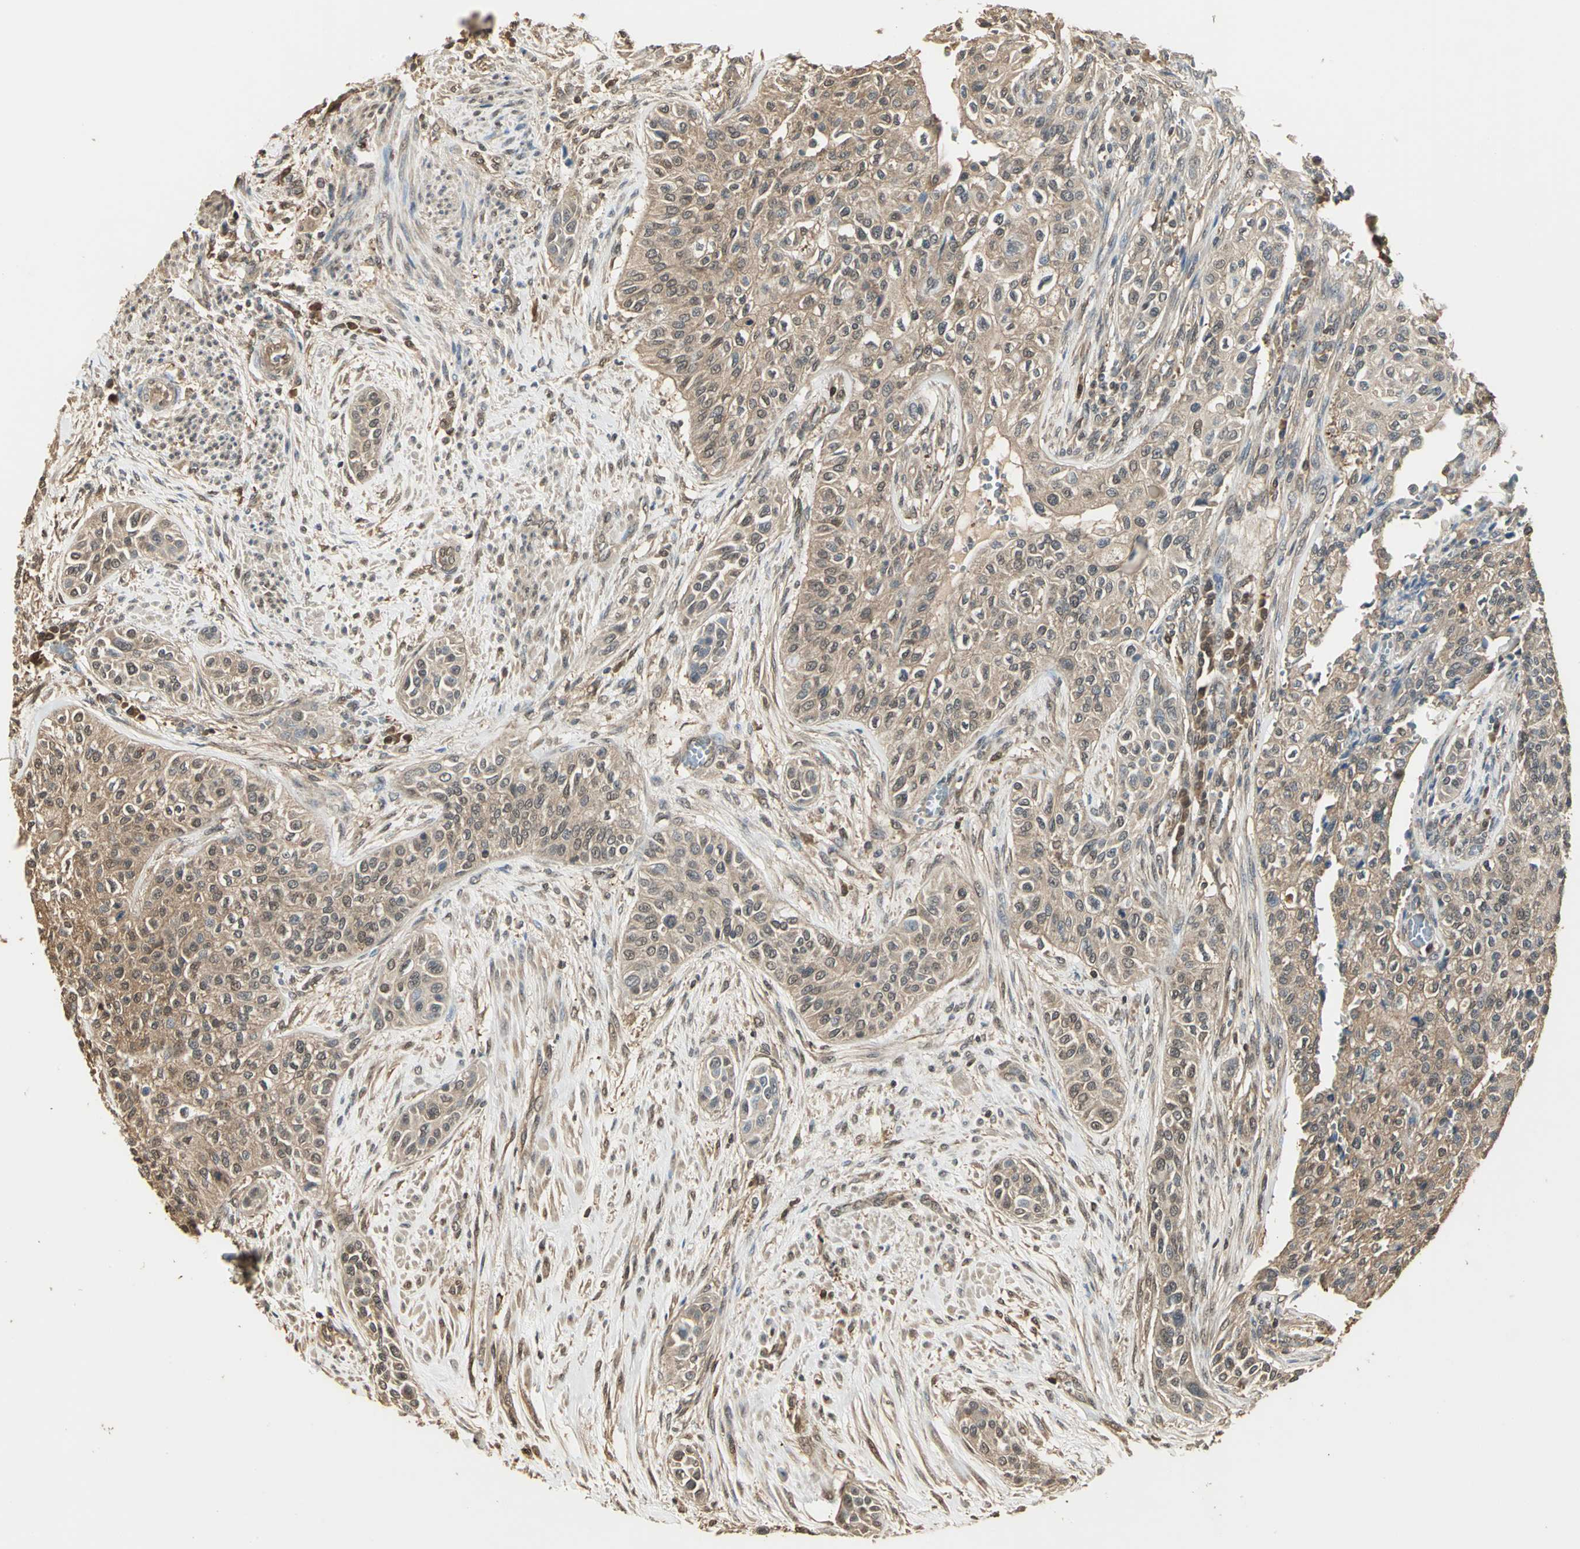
{"staining": {"intensity": "moderate", "quantity": ">75%", "location": "cytoplasmic/membranous"}, "tissue": "urothelial cancer", "cell_type": "Tumor cells", "image_type": "cancer", "snomed": [{"axis": "morphology", "description": "Urothelial carcinoma, High grade"}, {"axis": "topography", "description": "Urinary bladder"}], "caption": "A micrograph of human high-grade urothelial carcinoma stained for a protein exhibits moderate cytoplasmic/membranous brown staining in tumor cells.", "gene": "PARK7", "patient": {"sex": "male", "age": 74}}